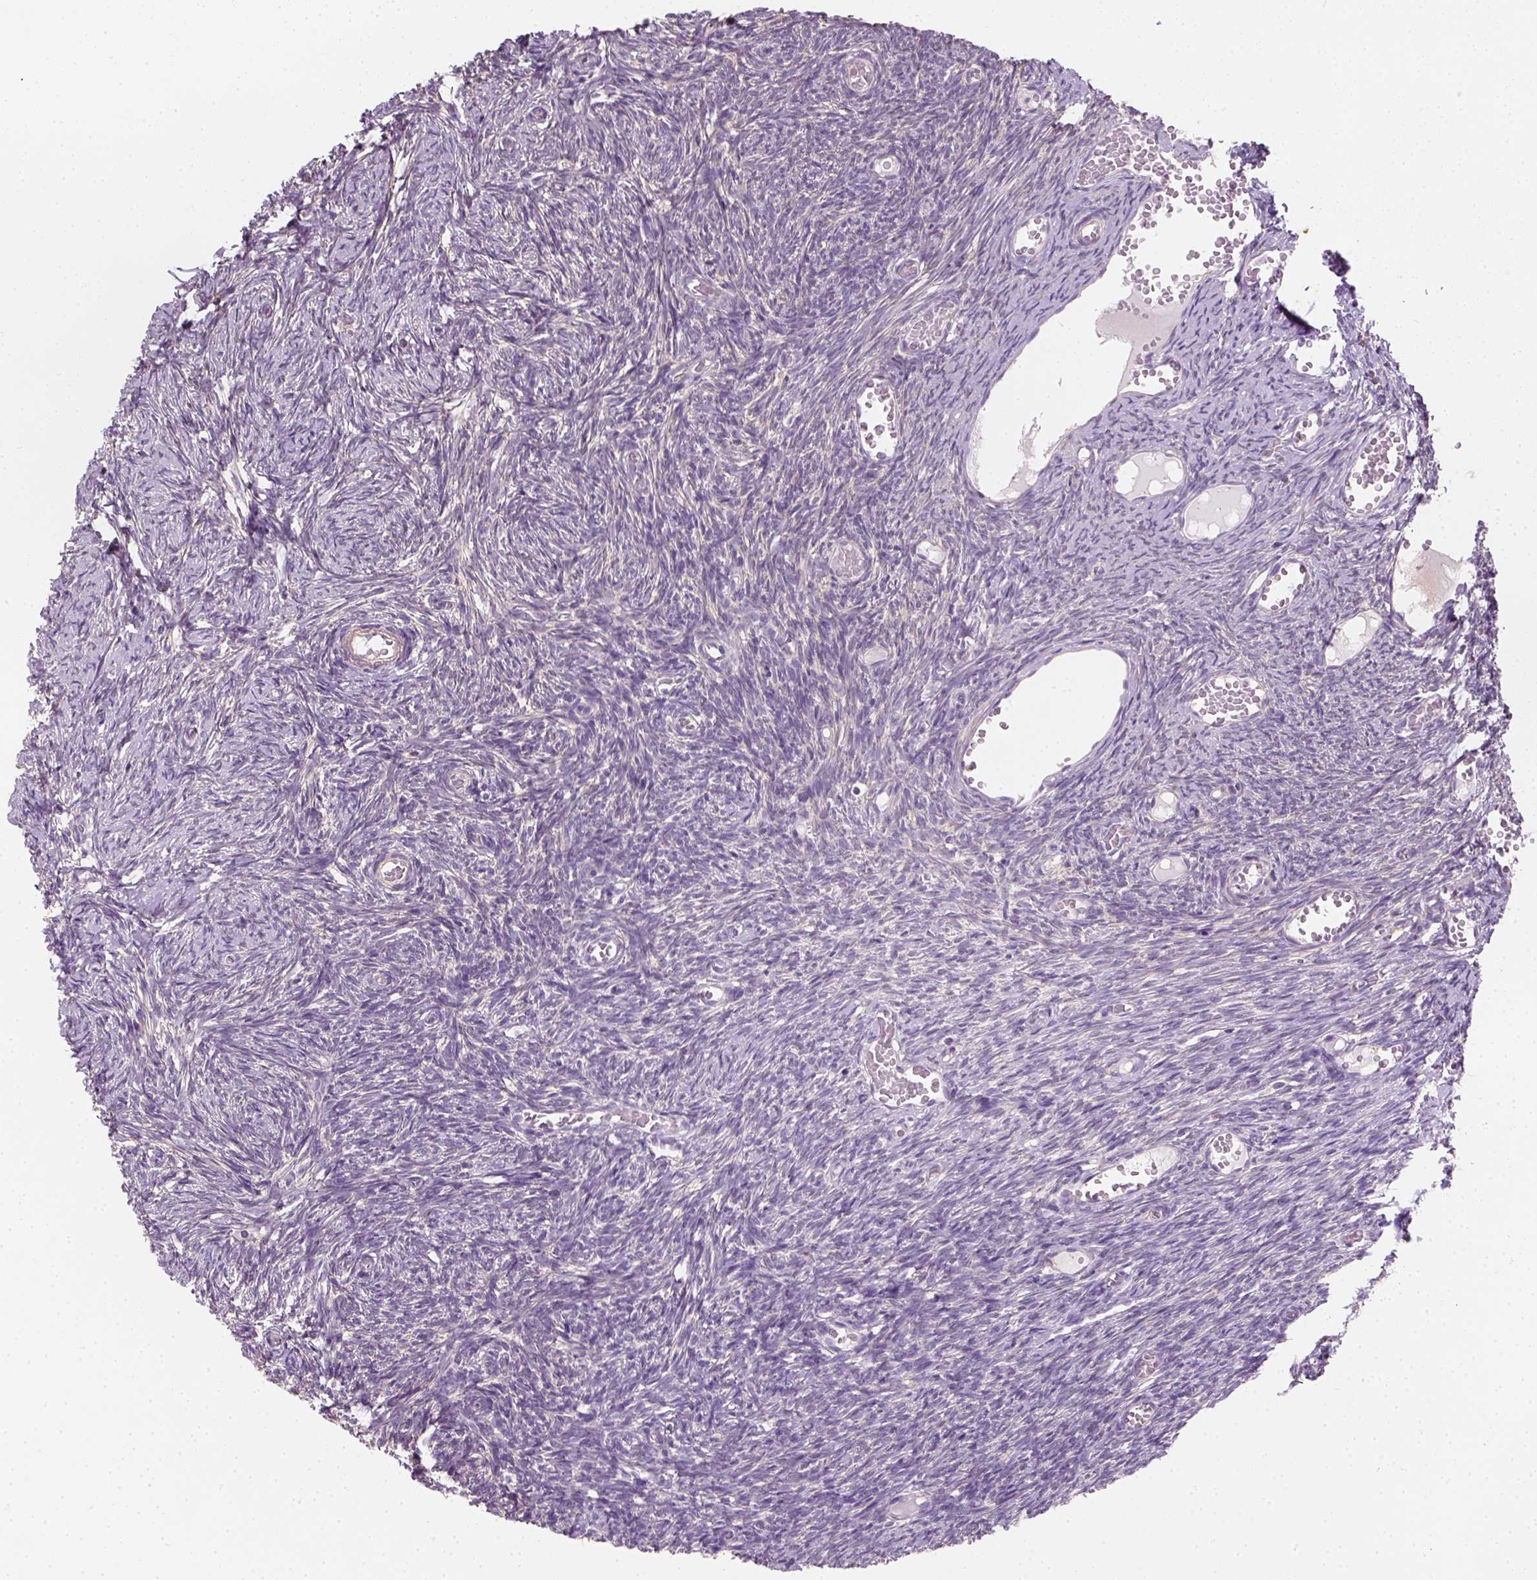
{"staining": {"intensity": "negative", "quantity": "none", "location": "none"}, "tissue": "ovary", "cell_type": "Ovarian stroma cells", "image_type": "normal", "snomed": [{"axis": "morphology", "description": "Normal tissue, NOS"}, {"axis": "topography", "description": "Ovary"}], "caption": "Immunohistochemistry of normal human ovary demonstrates no positivity in ovarian stroma cells. (DAB (3,3'-diaminobenzidine) immunohistochemistry (IHC) visualized using brightfield microscopy, high magnification).", "gene": "EPHB1", "patient": {"sex": "female", "age": 39}}